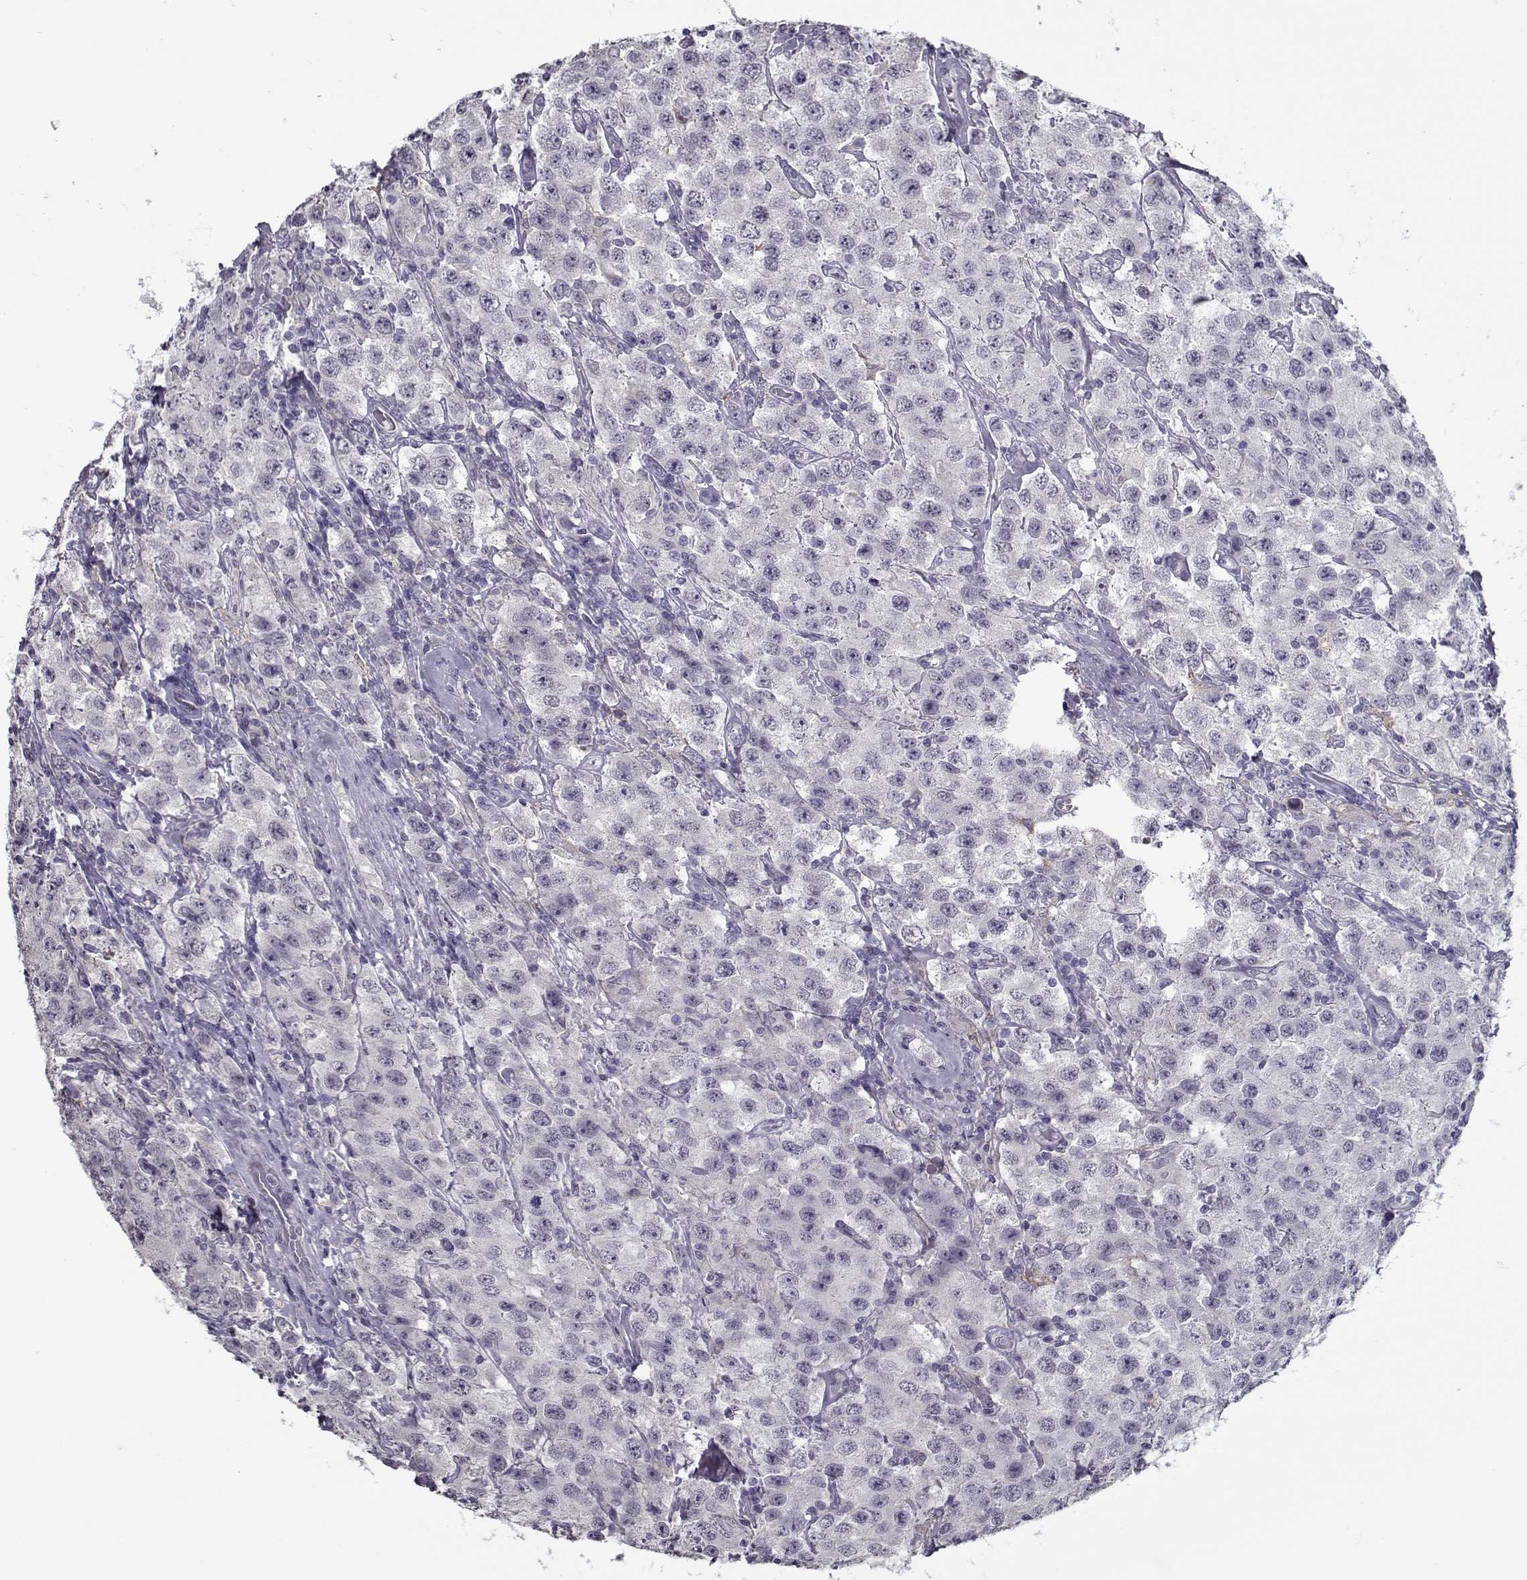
{"staining": {"intensity": "negative", "quantity": "none", "location": "none"}, "tissue": "testis cancer", "cell_type": "Tumor cells", "image_type": "cancer", "snomed": [{"axis": "morphology", "description": "Seminoma, NOS"}, {"axis": "topography", "description": "Testis"}], "caption": "Immunohistochemical staining of testis seminoma reveals no significant staining in tumor cells.", "gene": "SEC16B", "patient": {"sex": "male", "age": 52}}